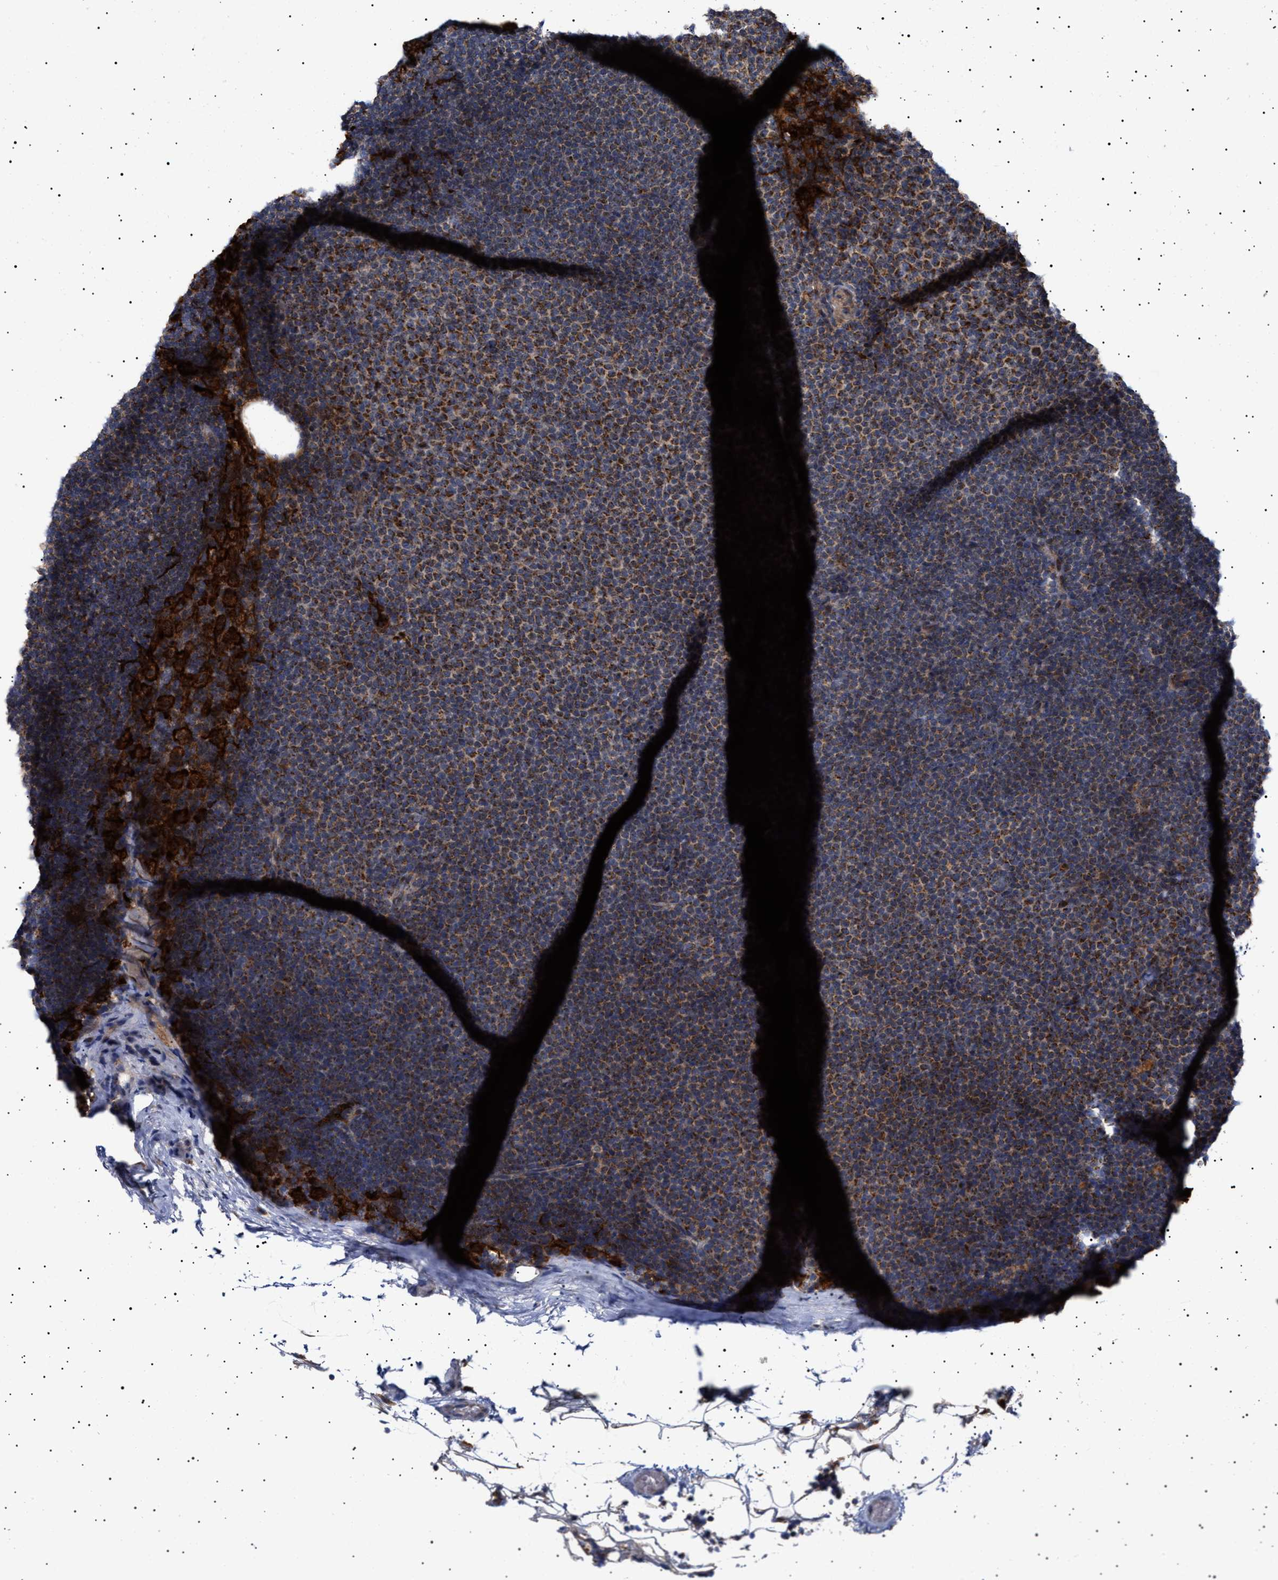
{"staining": {"intensity": "strong", "quantity": ">75%", "location": "cytoplasmic/membranous"}, "tissue": "lymphoma", "cell_type": "Tumor cells", "image_type": "cancer", "snomed": [{"axis": "morphology", "description": "Malignant lymphoma, non-Hodgkin's type, Low grade"}, {"axis": "topography", "description": "Lymph node"}], "caption": "This histopathology image shows immunohistochemistry staining of lymphoma, with high strong cytoplasmic/membranous positivity in about >75% of tumor cells.", "gene": "MRPL10", "patient": {"sex": "female", "age": 53}}